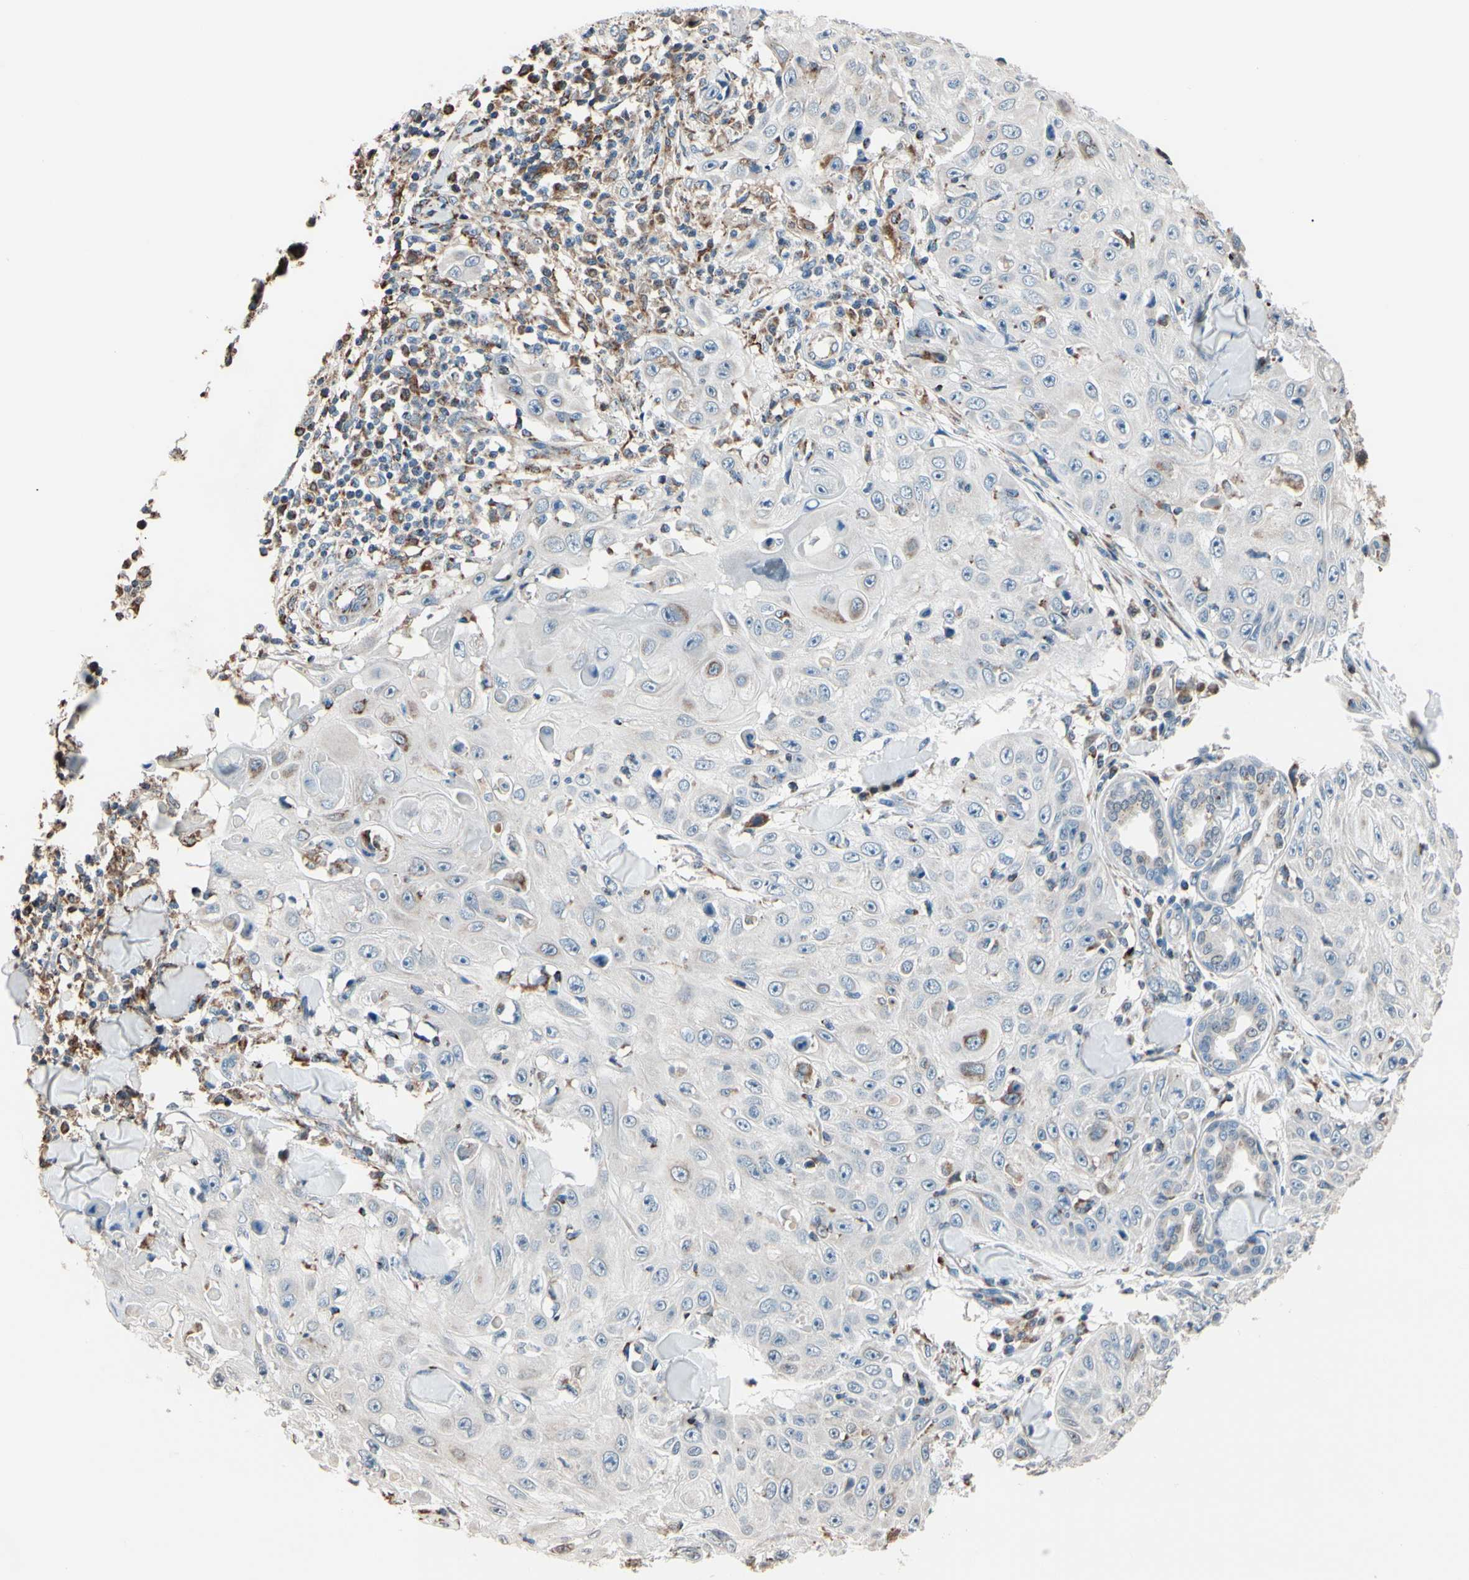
{"staining": {"intensity": "moderate", "quantity": "<25%", "location": "cytoplasmic/membranous"}, "tissue": "skin cancer", "cell_type": "Tumor cells", "image_type": "cancer", "snomed": [{"axis": "morphology", "description": "Squamous cell carcinoma, NOS"}, {"axis": "topography", "description": "Skin"}], "caption": "The micrograph displays a brown stain indicating the presence of a protein in the cytoplasmic/membranous of tumor cells in skin cancer (squamous cell carcinoma). (Stains: DAB in brown, nuclei in blue, Microscopy: brightfield microscopy at high magnification).", "gene": "TMEM176A", "patient": {"sex": "male", "age": 86}}